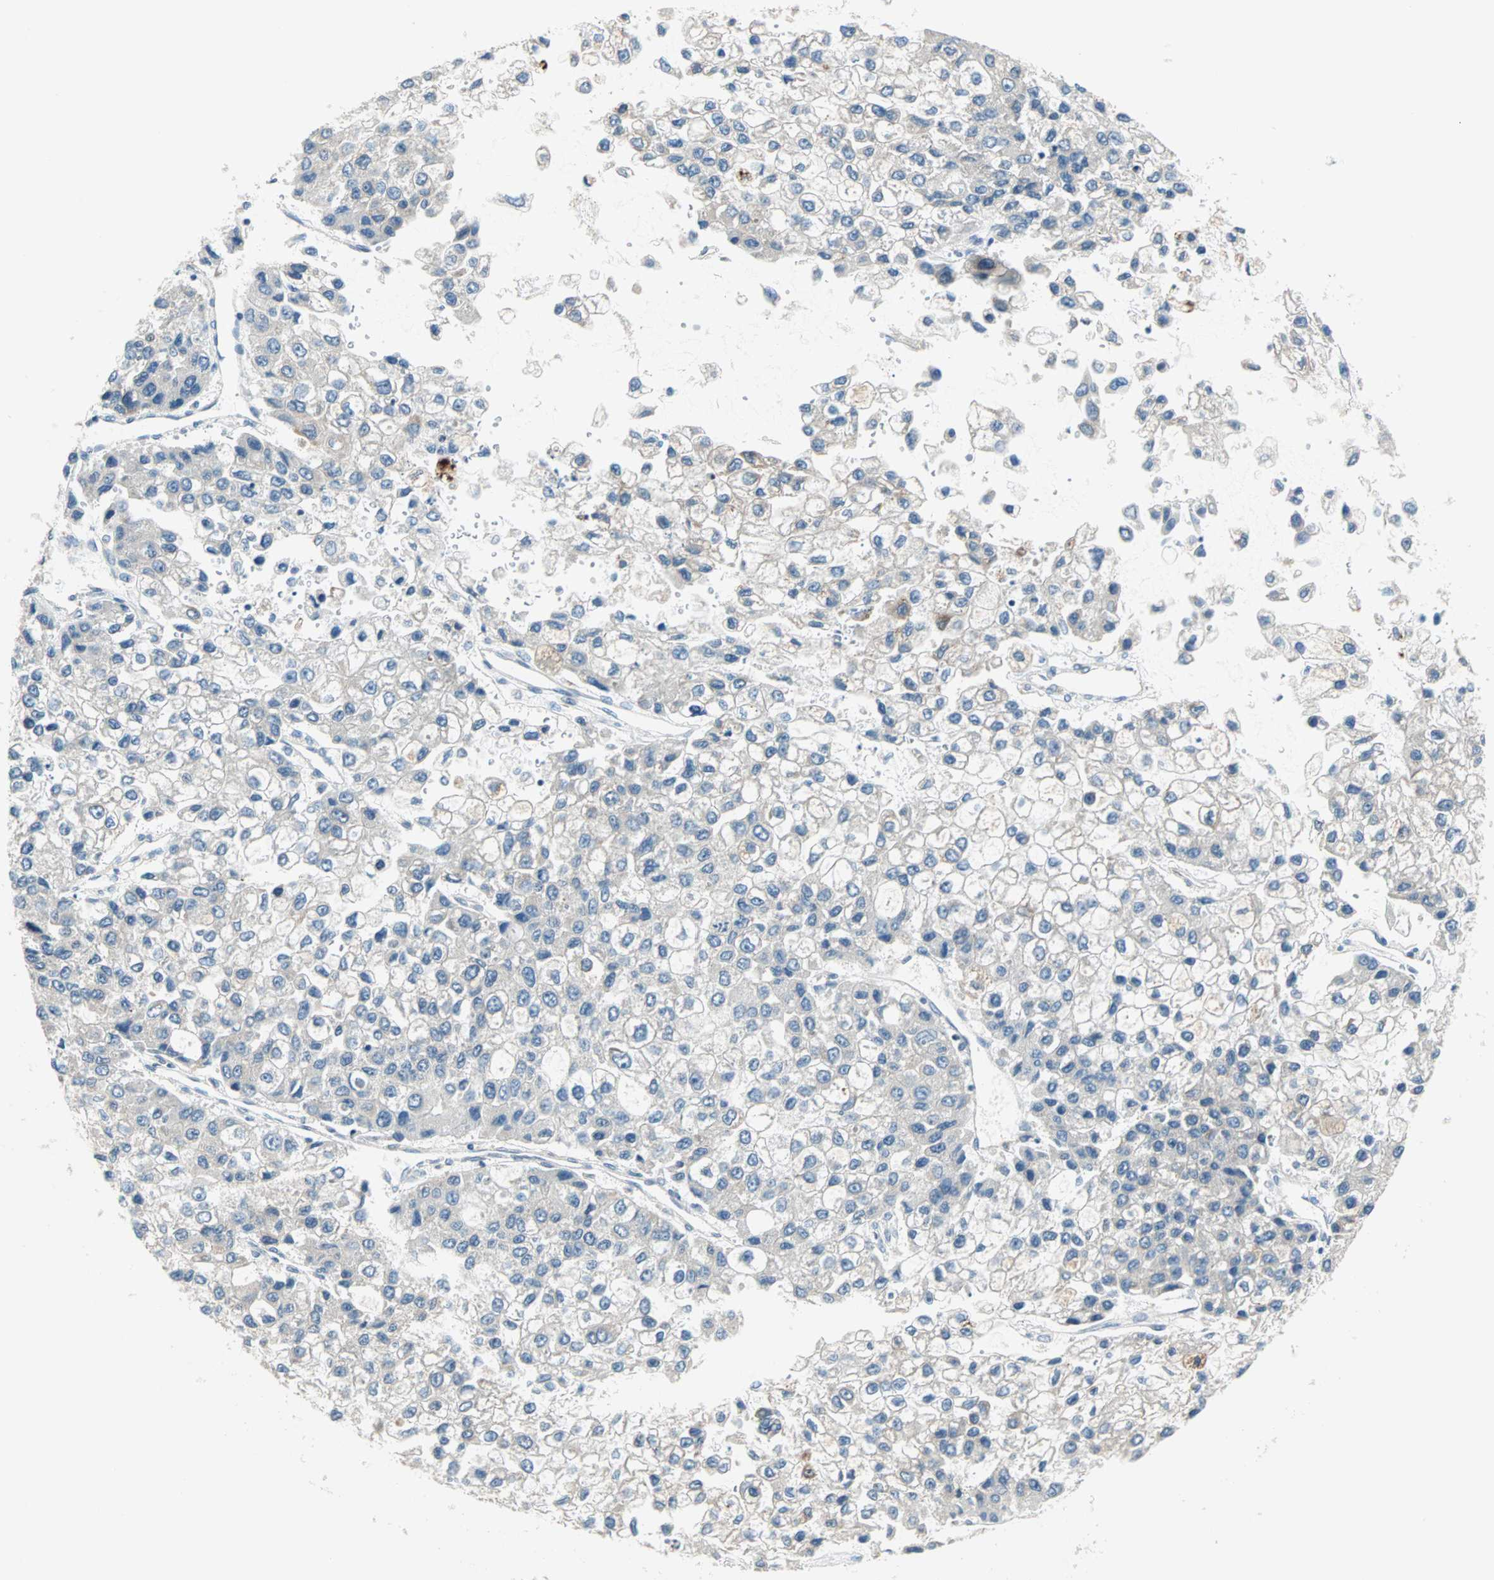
{"staining": {"intensity": "negative", "quantity": "none", "location": "none"}, "tissue": "liver cancer", "cell_type": "Tumor cells", "image_type": "cancer", "snomed": [{"axis": "morphology", "description": "Carcinoma, Hepatocellular, NOS"}, {"axis": "topography", "description": "Liver"}], "caption": "A micrograph of liver cancer (hepatocellular carcinoma) stained for a protein demonstrates no brown staining in tumor cells.", "gene": "SAR1A", "patient": {"sex": "female", "age": 66}}